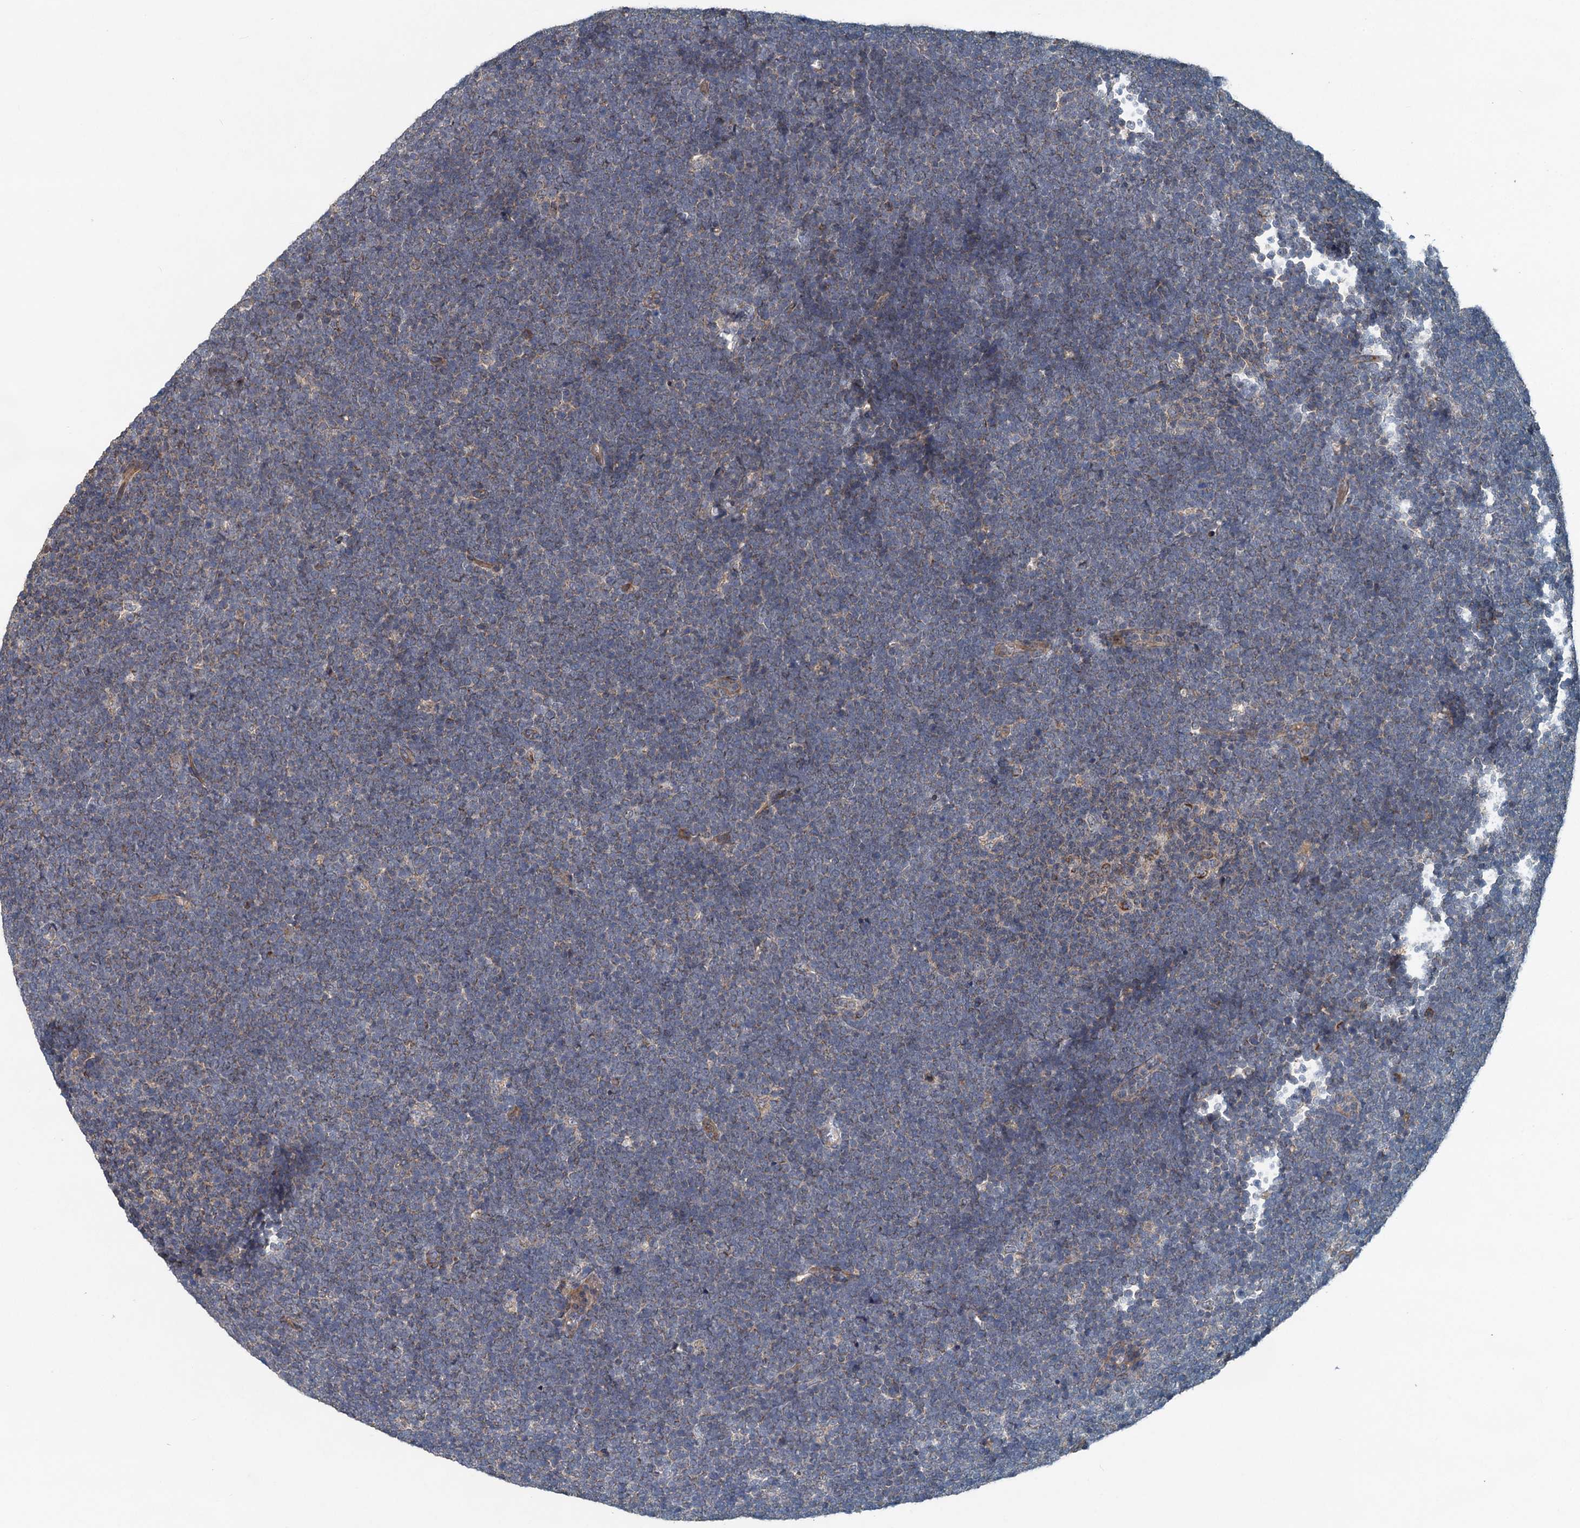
{"staining": {"intensity": "negative", "quantity": "none", "location": "none"}, "tissue": "lymphoma", "cell_type": "Tumor cells", "image_type": "cancer", "snomed": [{"axis": "morphology", "description": "Malignant lymphoma, non-Hodgkin's type, High grade"}, {"axis": "topography", "description": "Lymph node"}], "caption": "An immunohistochemistry (IHC) photomicrograph of high-grade malignant lymphoma, non-Hodgkin's type is shown. There is no staining in tumor cells of high-grade malignant lymphoma, non-Hodgkin's type.", "gene": "OTUB1", "patient": {"sex": "male", "age": 13}}